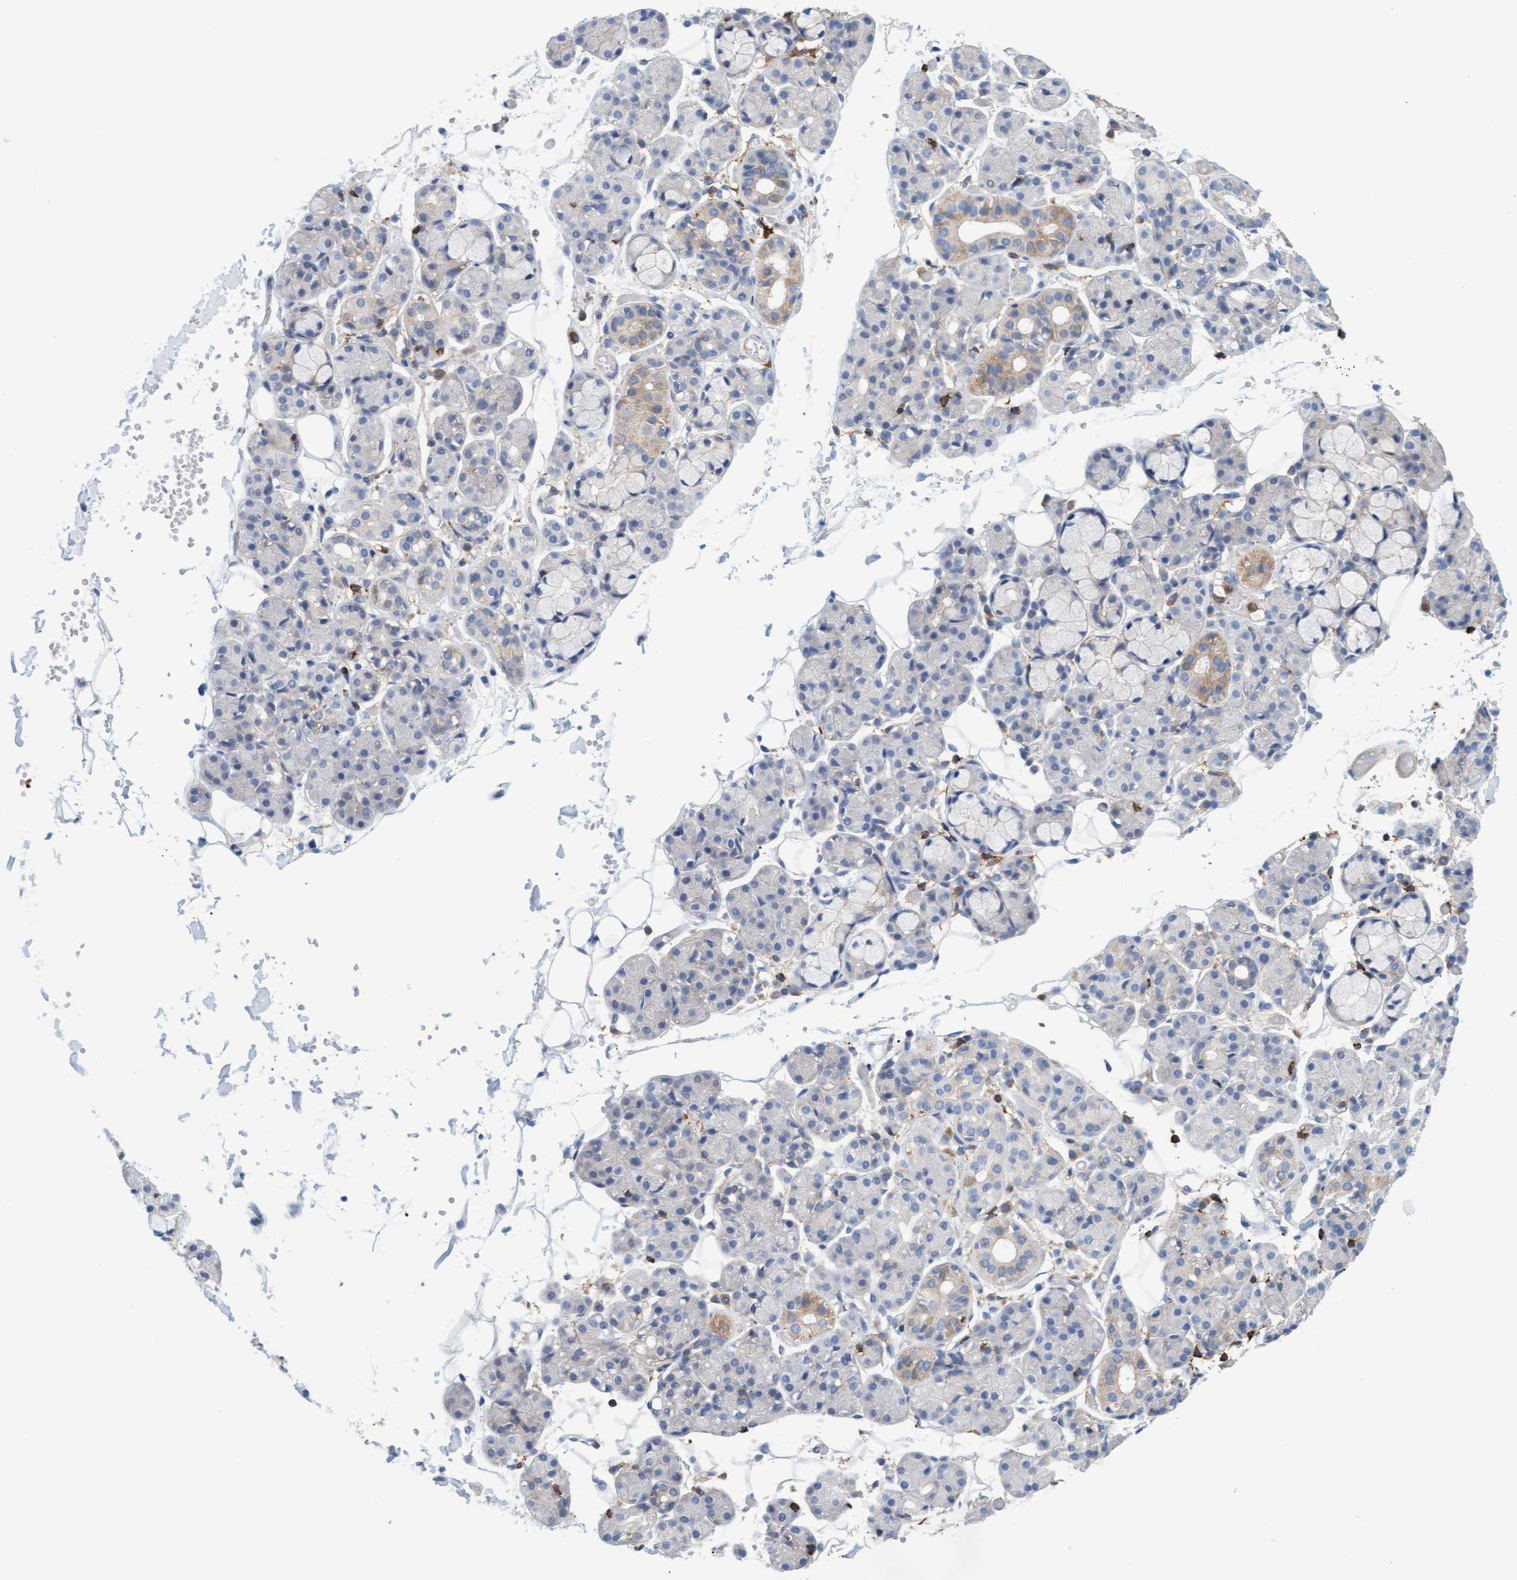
{"staining": {"intensity": "weak", "quantity": "<25%", "location": "cytoplasmic/membranous"}, "tissue": "salivary gland", "cell_type": "Glandular cells", "image_type": "normal", "snomed": [{"axis": "morphology", "description": "Normal tissue, NOS"}, {"axis": "topography", "description": "Salivary gland"}], "caption": "This micrograph is of benign salivary gland stained with immunohistochemistry to label a protein in brown with the nuclei are counter-stained blue. There is no expression in glandular cells. Brightfield microscopy of immunohistochemistry (IHC) stained with DAB (3,3'-diaminobenzidine) (brown) and hematoxylin (blue), captured at high magnification.", "gene": "FNBP1", "patient": {"sex": "male", "age": 63}}